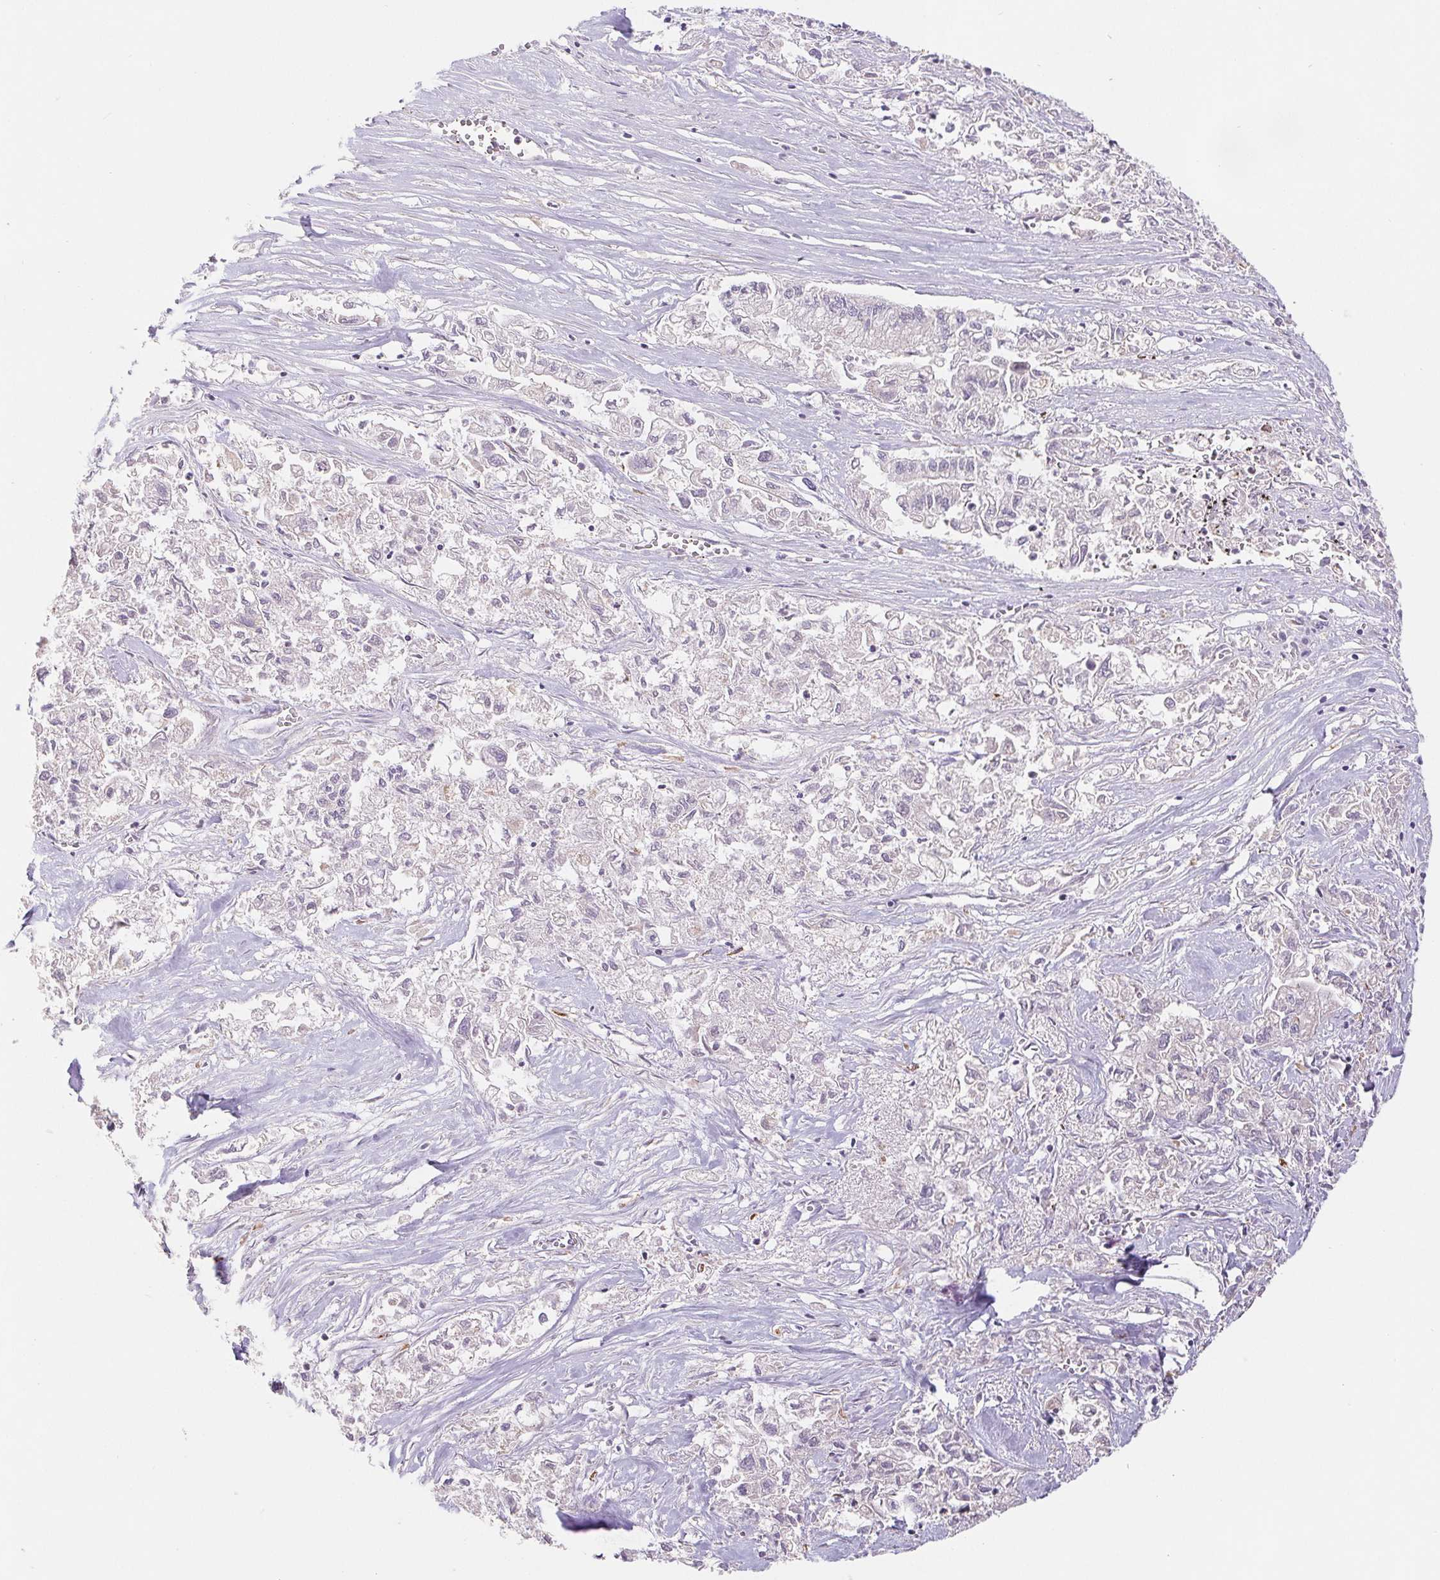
{"staining": {"intensity": "negative", "quantity": "none", "location": "none"}, "tissue": "pancreatic cancer", "cell_type": "Tumor cells", "image_type": "cancer", "snomed": [{"axis": "morphology", "description": "Adenocarcinoma, NOS"}, {"axis": "topography", "description": "Pancreas"}], "caption": "Human pancreatic cancer stained for a protein using IHC demonstrates no staining in tumor cells.", "gene": "EMC6", "patient": {"sex": "male", "age": 72}}